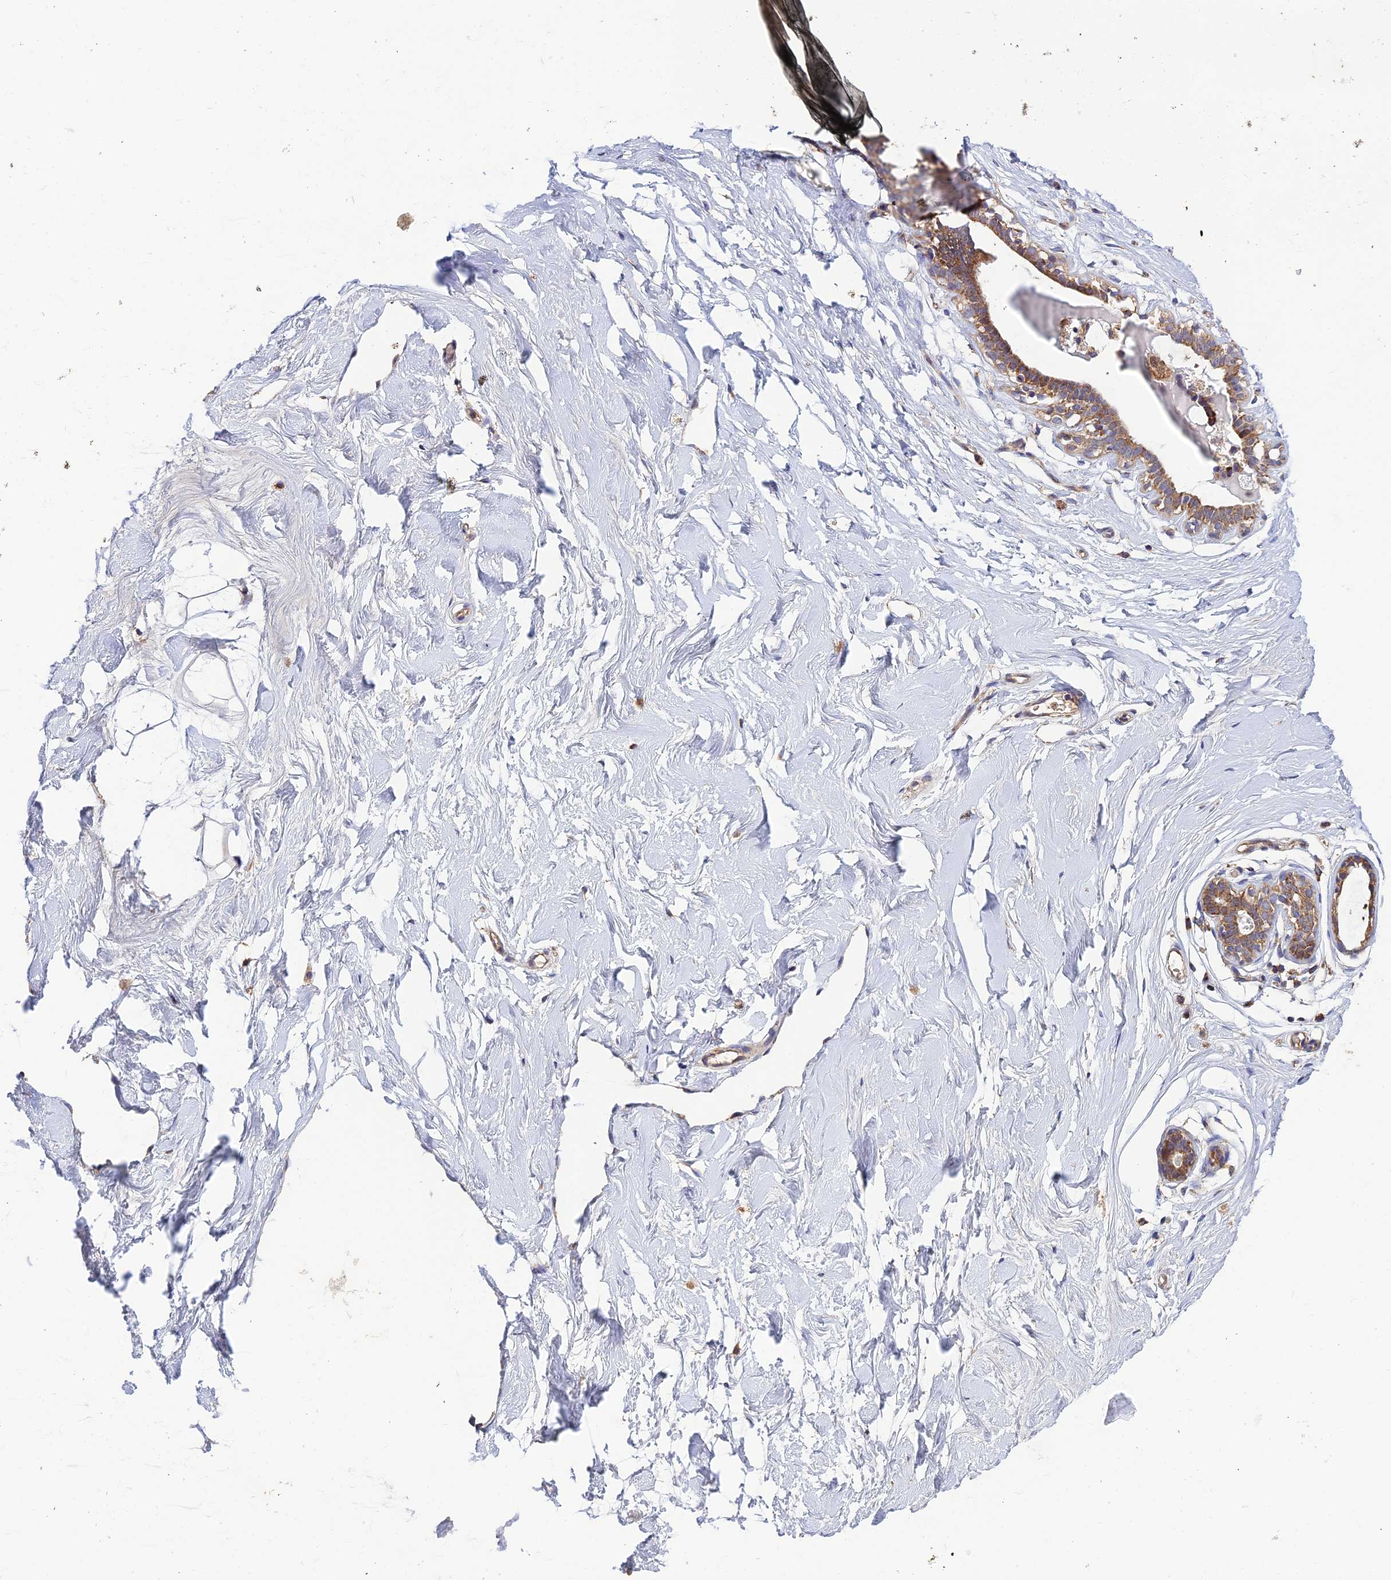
{"staining": {"intensity": "negative", "quantity": "none", "location": "none"}, "tissue": "breast", "cell_type": "Adipocytes", "image_type": "normal", "snomed": [{"axis": "morphology", "description": "Normal tissue, NOS"}, {"axis": "morphology", "description": "Adenoma, NOS"}, {"axis": "topography", "description": "Breast"}], "caption": "DAB immunohistochemical staining of benign human breast displays no significant positivity in adipocytes.", "gene": "PODNL1", "patient": {"sex": "female", "age": 23}}